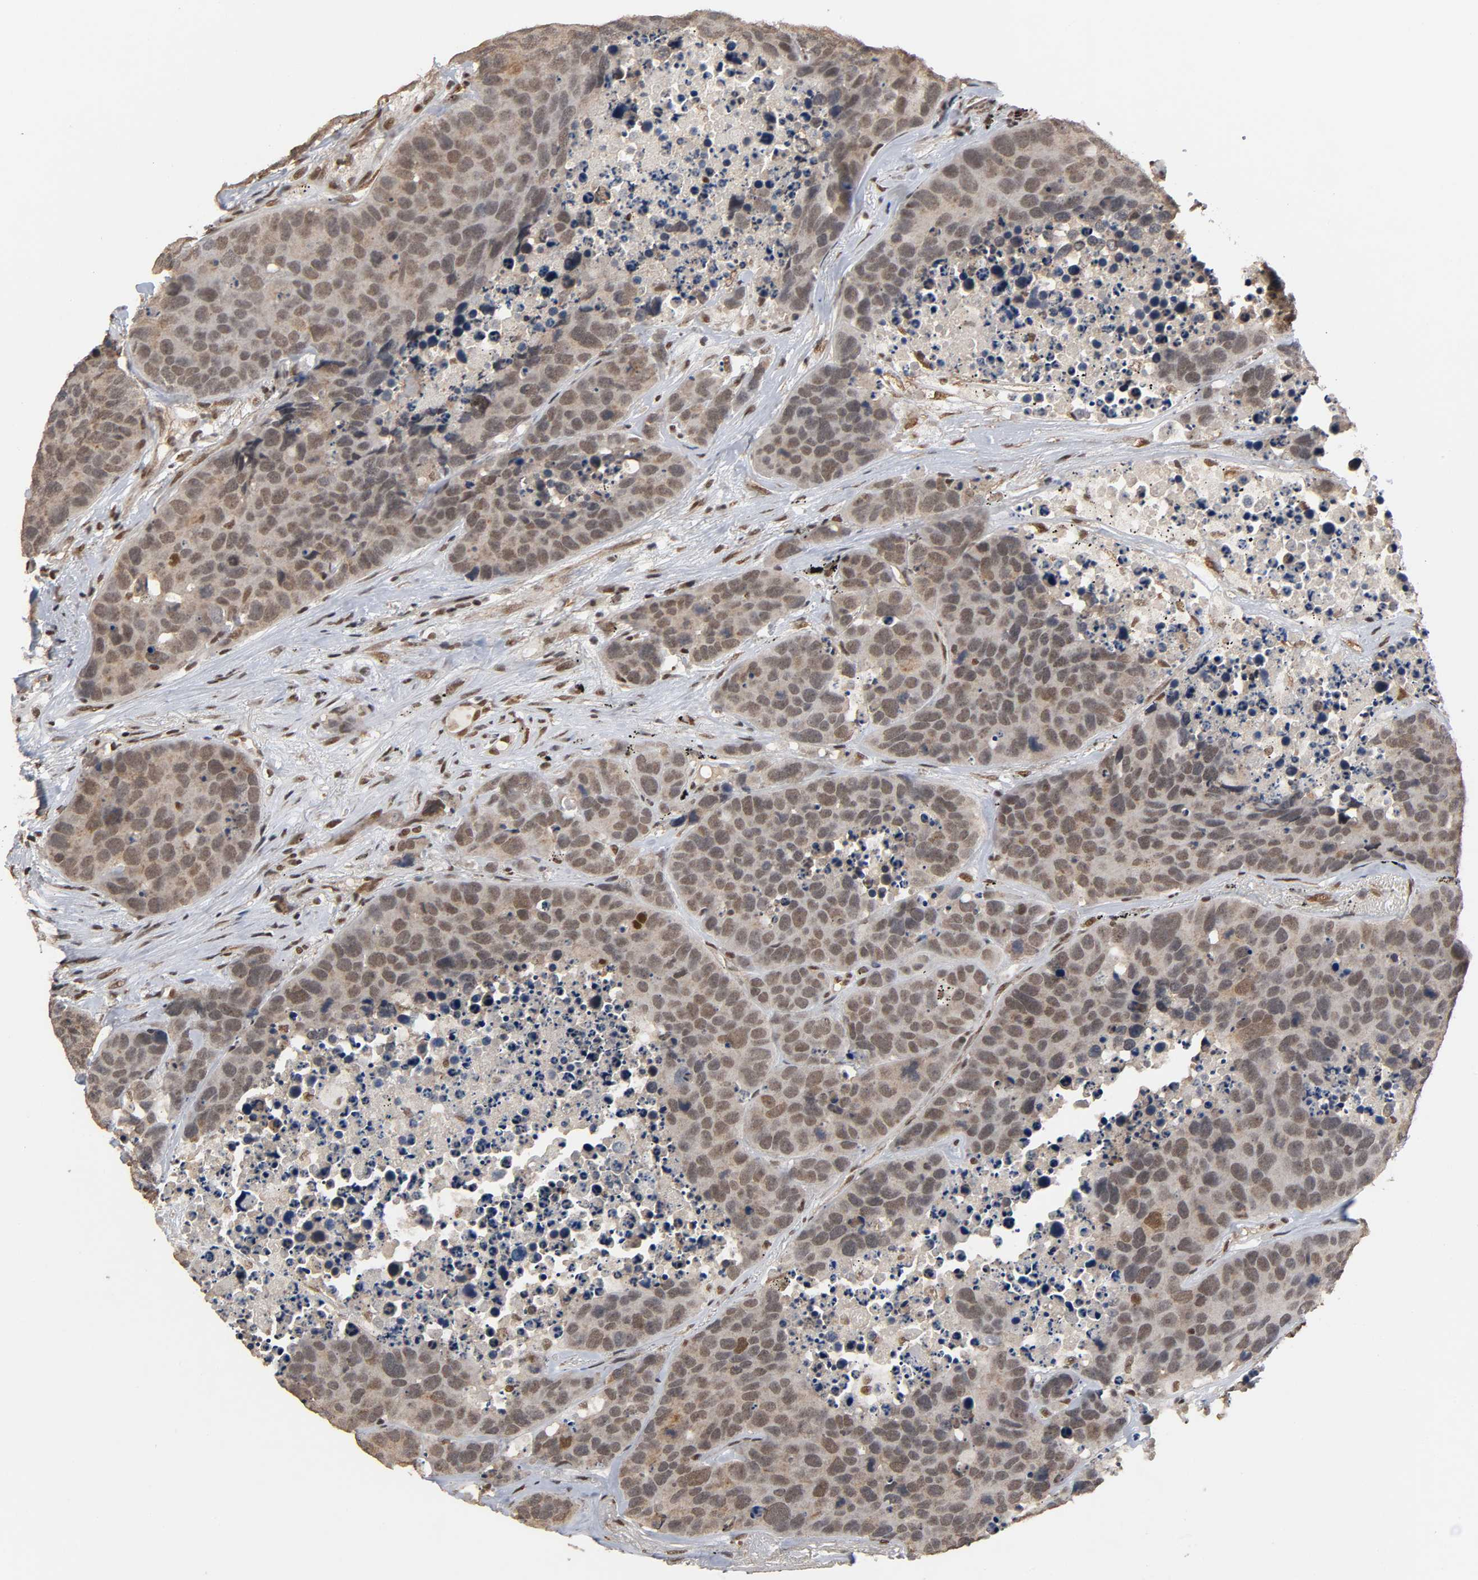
{"staining": {"intensity": "weak", "quantity": ">75%", "location": "cytoplasmic/membranous,nuclear"}, "tissue": "carcinoid", "cell_type": "Tumor cells", "image_type": "cancer", "snomed": [{"axis": "morphology", "description": "Carcinoid, malignant, NOS"}, {"axis": "topography", "description": "Lung"}], "caption": "Human malignant carcinoid stained with a protein marker reveals weak staining in tumor cells.", "gene": "ZNF384", "patient": {"sex": "male", "age": 60}}